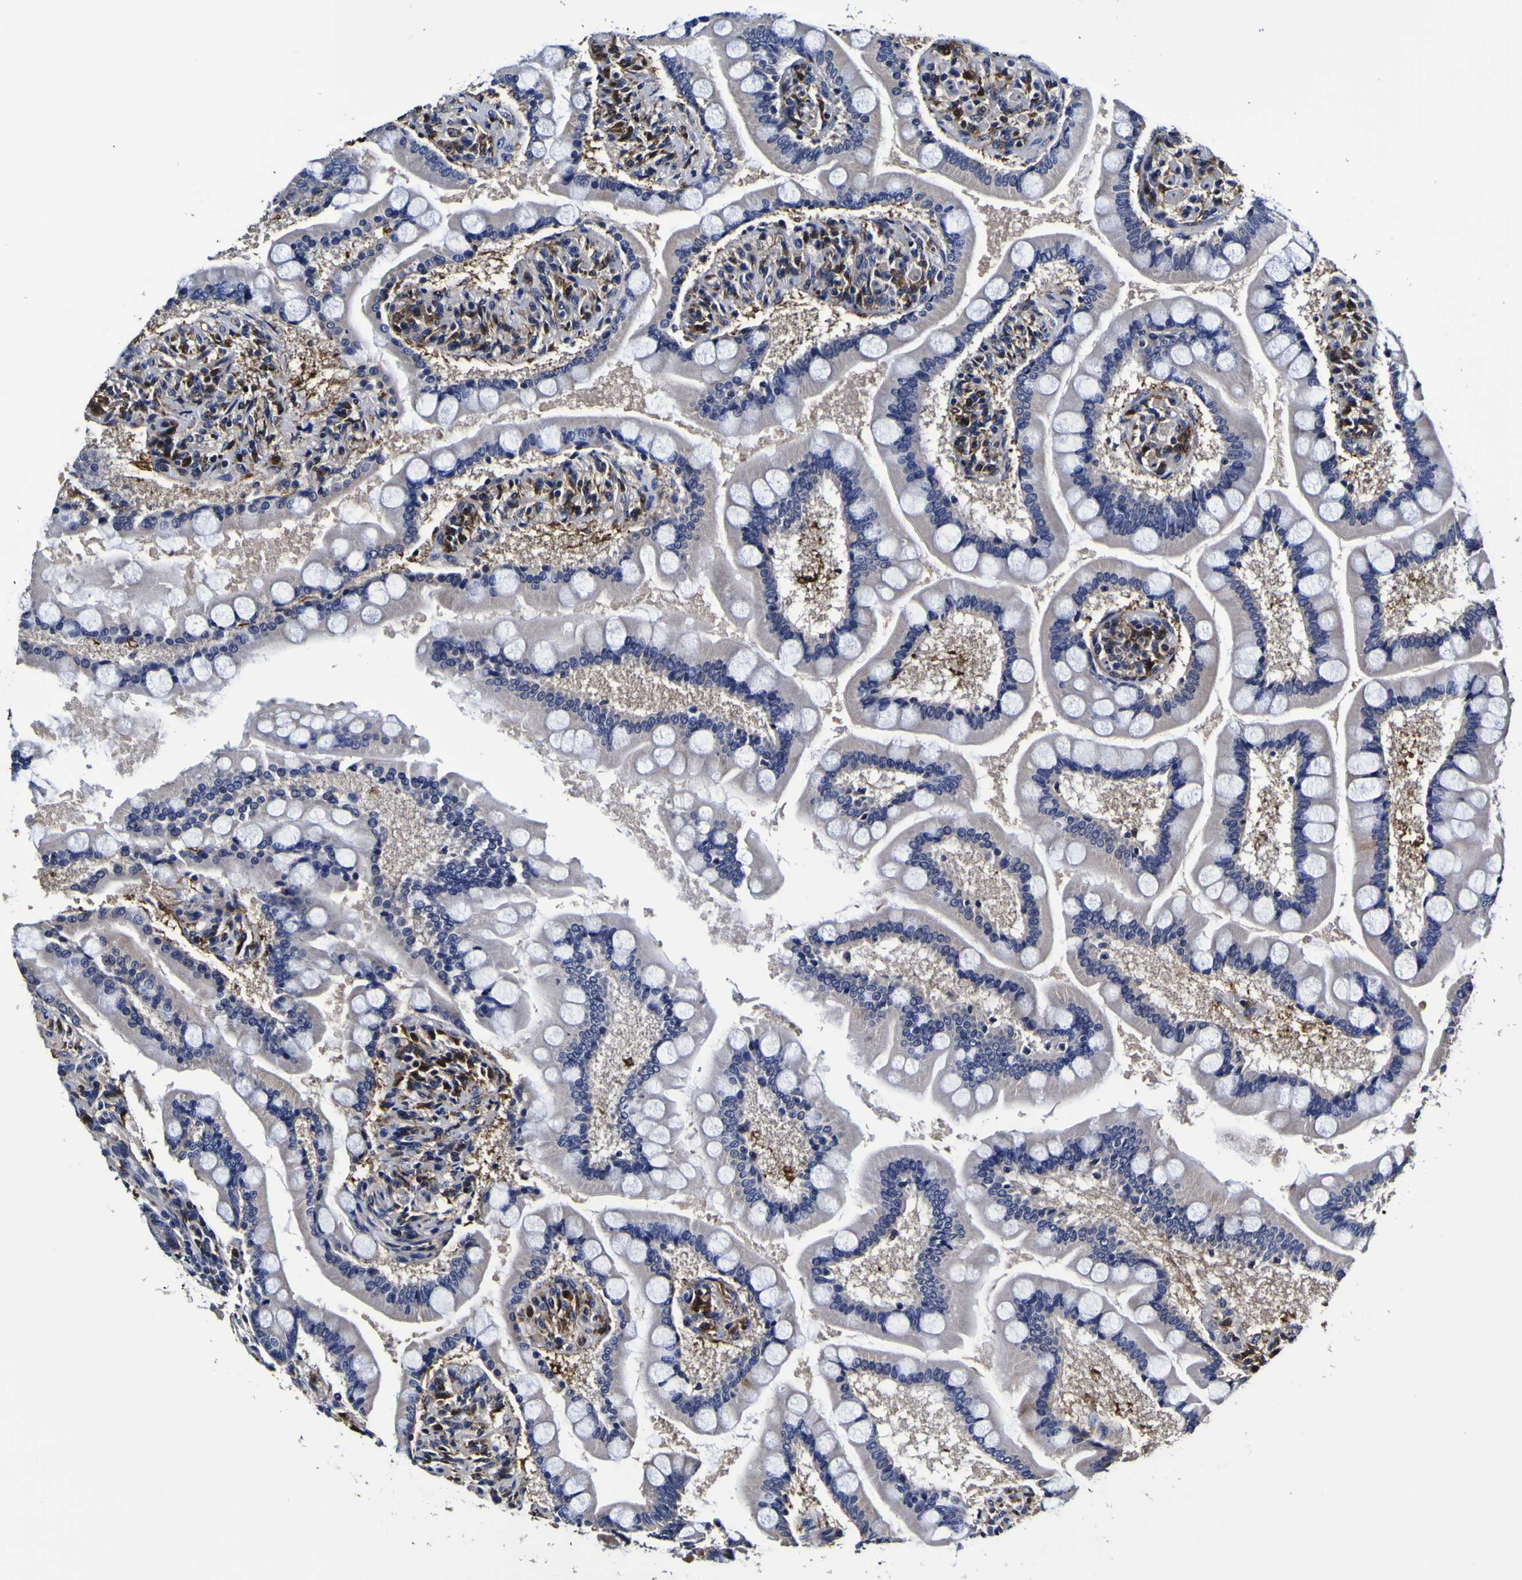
{"staining": {"intensity": "negative", "quantity": "none", "location": "none"}, "tissue": "small intestine", "cell_type": "Glandular cells", "image_type": "normal", "snomed": [{"axis": "morphology", "description": "Normal tissue, NOS"}, {"axis": "topography", "description": "Small intestine"}], "caption": "Immunohistochemistry image of benign small intestine stained for a protein (brown), which exhibits no staining in glandular cells.", "gene": "GPX1", "patient": {"sex": "male", "age": 41}}